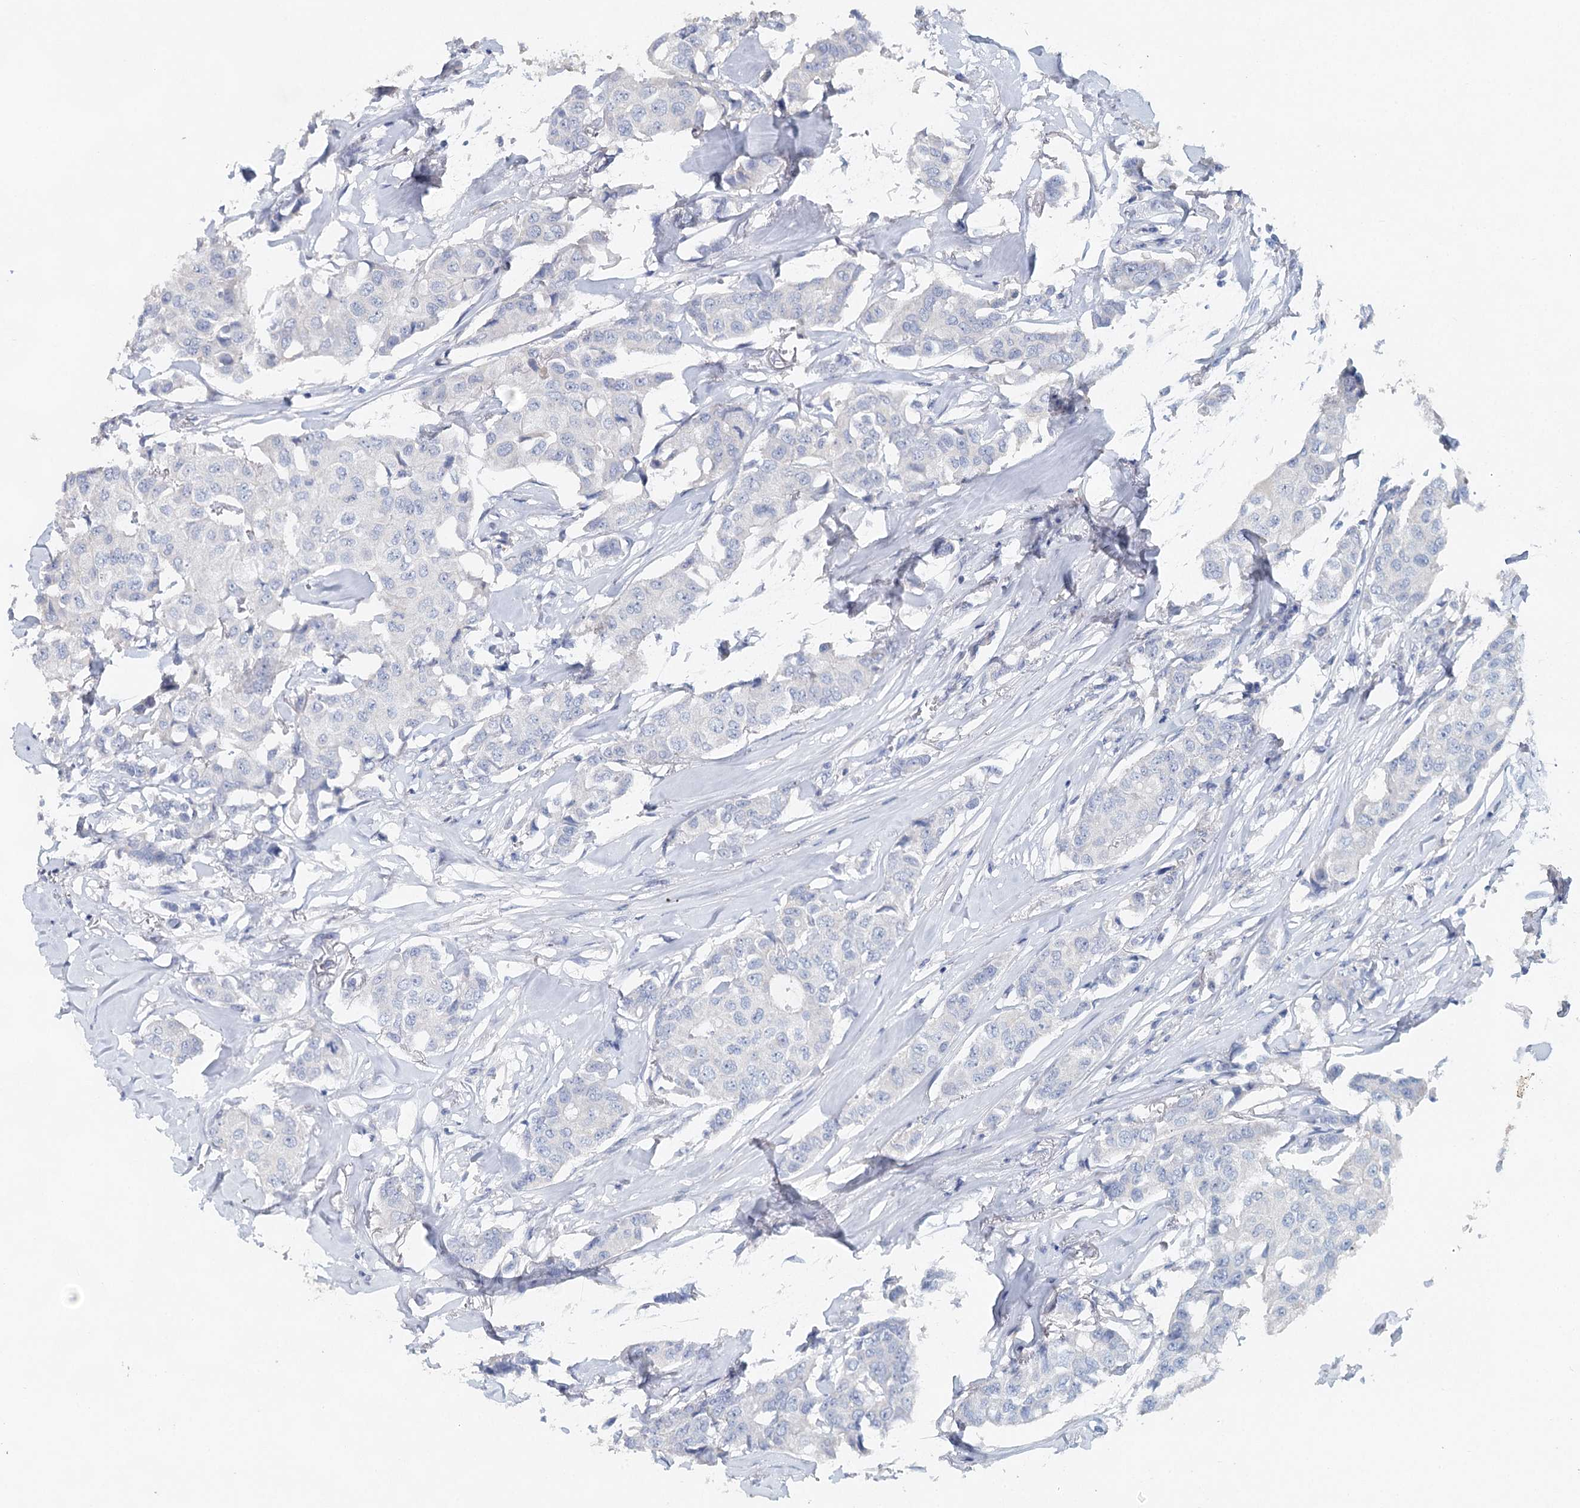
{"staining": {"intensity": "negative", "quantity": "none", "location": "none"}, "tissue": "breast cancer", "cell_type": "Tumor cells", "image_type": "cancer", "snomed": [{"axis": "morphology", "description": "Duct carcinoma"}, {"axis": "topography", "description": "Breast"}], "caption": "Immunohistochemical staining of human infiltrating ductal carcinoma (breast) demonstrates no significant staining in tumor cells.", "gene": "MYL6B", "patient": {"sex": "female", "age": 80}}